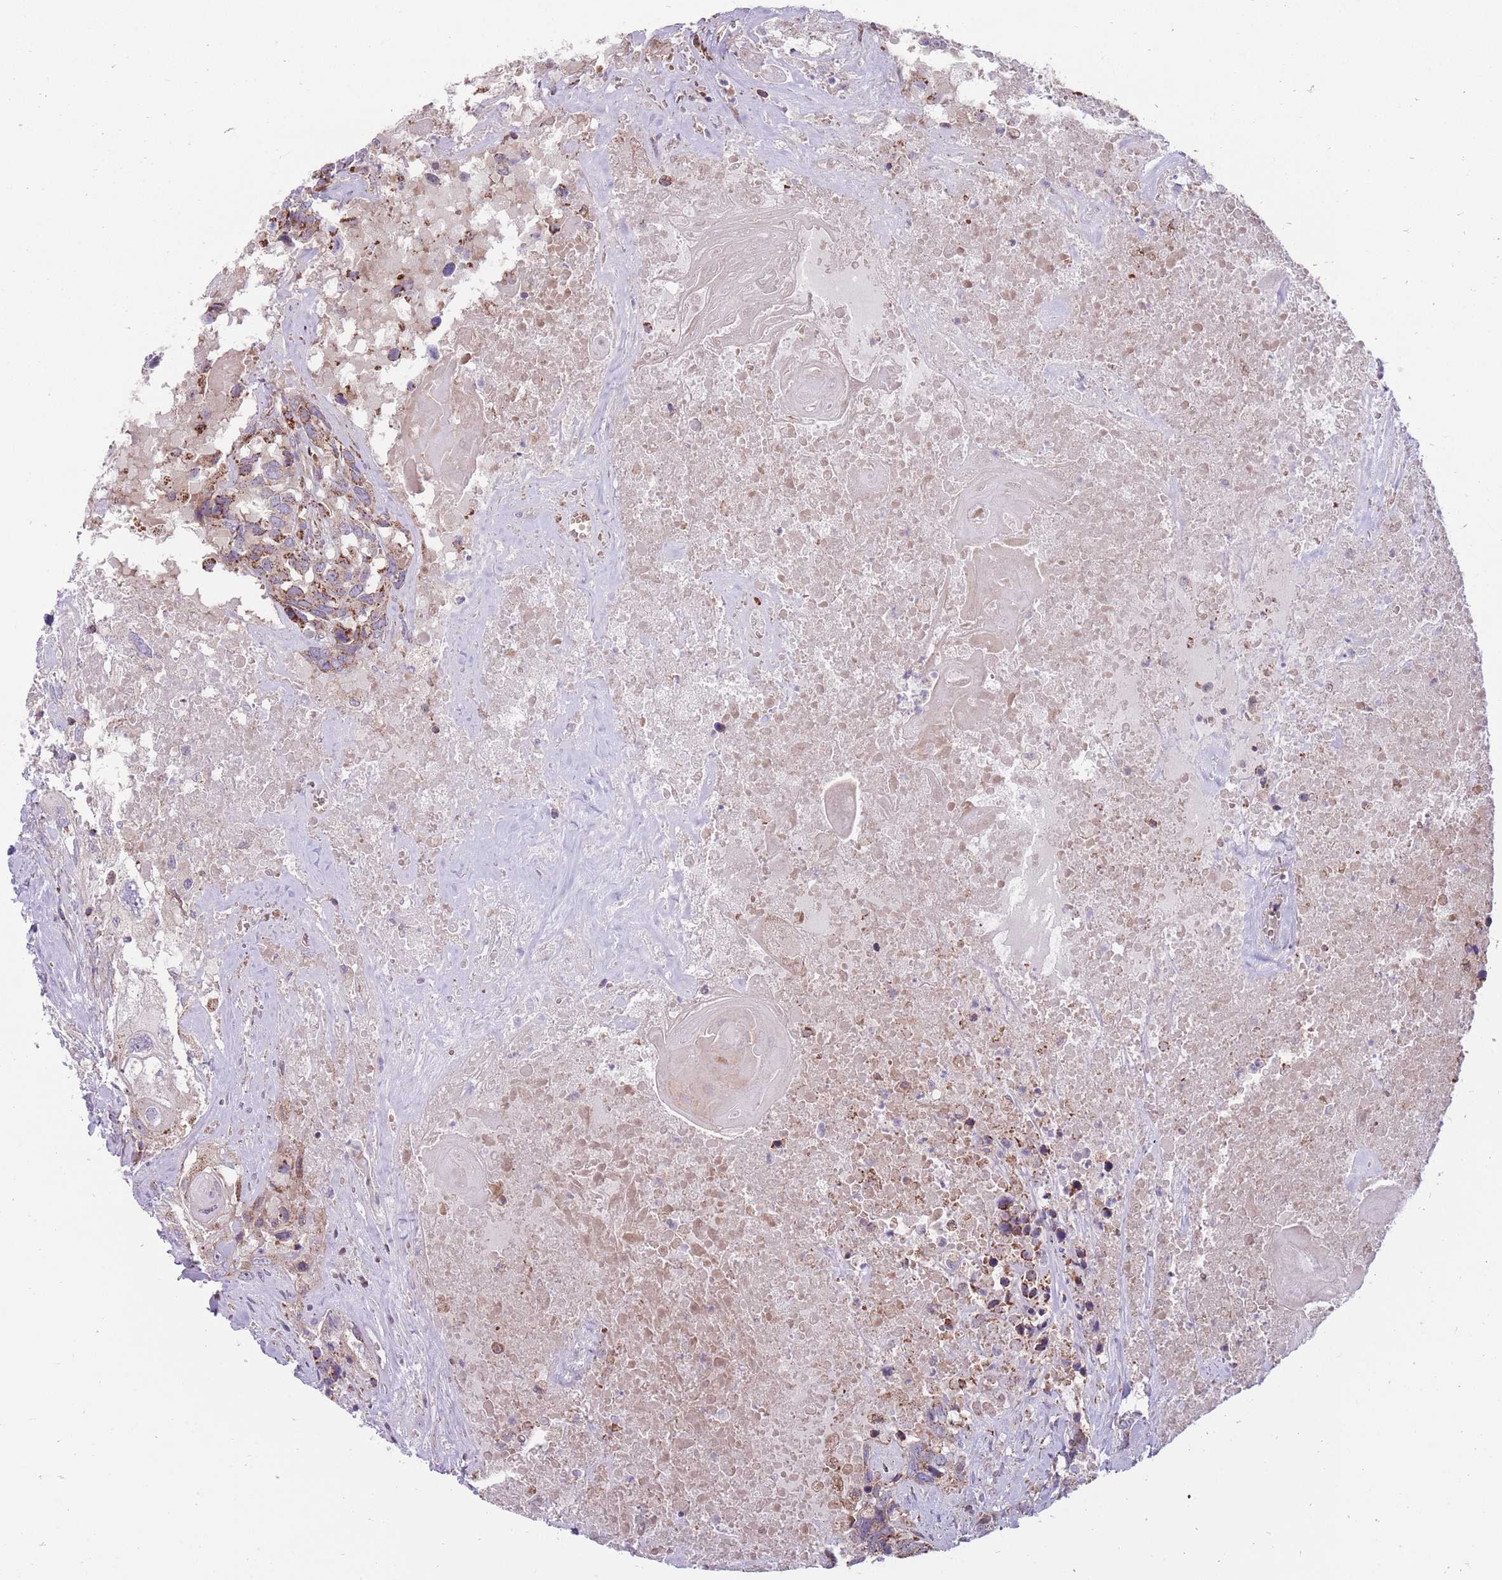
{"staining": {"intensity": "moderate", "quantity": "<25%", "location": "cytoplasmic/membranous"}, "tissue": "head and neck cancer", "cell_type": "Tumor cells", "image_type": "cancer", "snomed": [{"axis": "morphology", "description": "Squamous cell carcinoma, NOS"}, {"axis": "topography", "description": "Head-Neck"}], "caption": "Protein expression analysis of squamous cell carcinoma (head and neck) exhibits moderate cytoplasmic/membranous staining in approximately <25% of tumor cells.", "gene": "ANKRD10", "patient": {"sex": "male", "age": 66}}